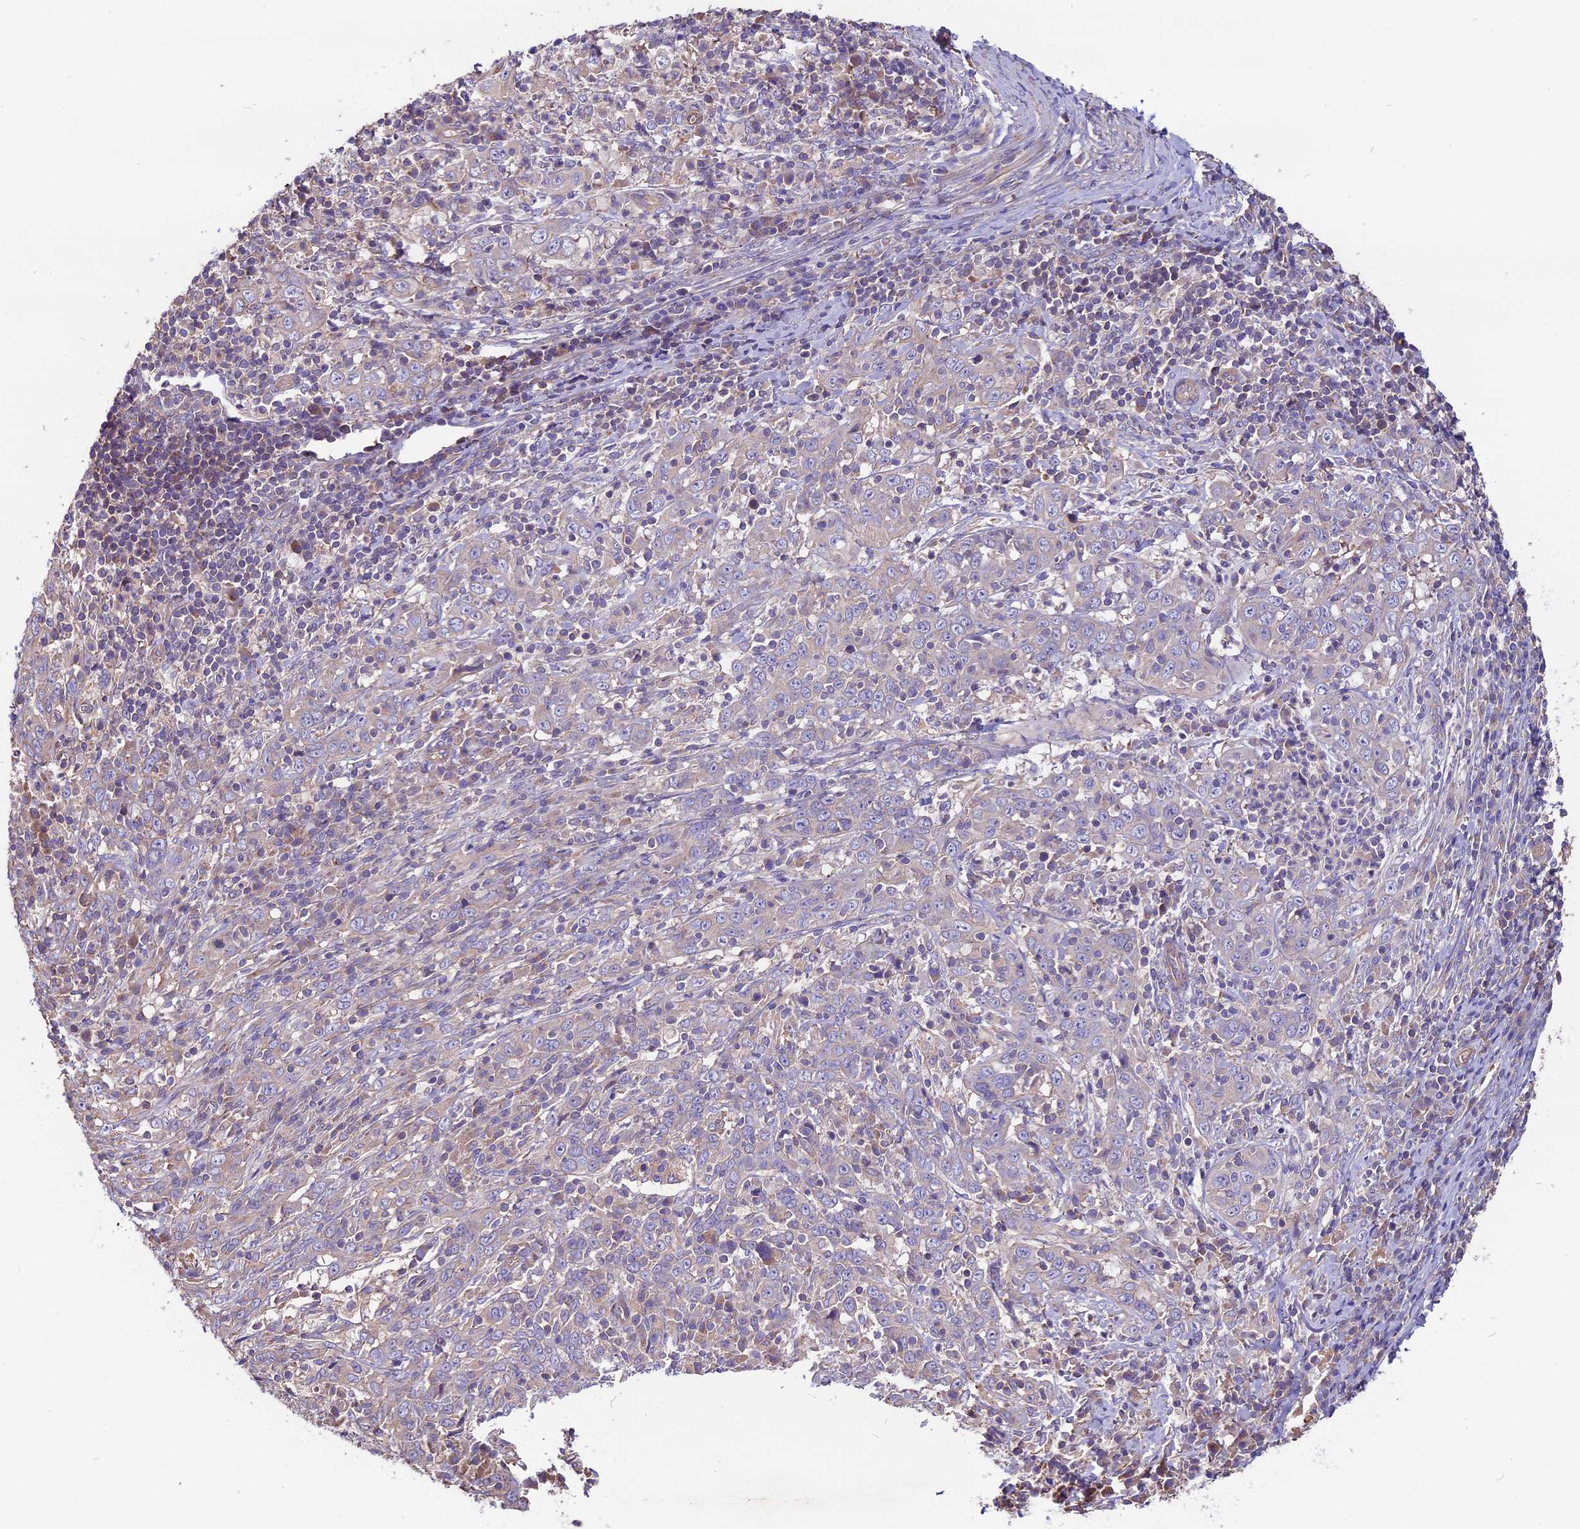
{"staining": {"intensity": "moderate", "quantity": "<25%", "location": "cytoplasmic/membranous"}, "tissue": "cervical cancer", "cell_type": "Tumor cells", "image_type": "cancer", "snomed": [{"axis": "morphology", "description": "Squamous cell carcinoma, NOS"}, {"axis": "topography", "description": "Cervix"}], "caption": "This is an image of immunohistochemistry (IHC) staining of squamous cell carcinoma (cervical), which shows moderate expression in the cytoplasmic/membranous of tumor cells.", "gene": "ANO3", "patient": {"sex": "female", "age": 46}}